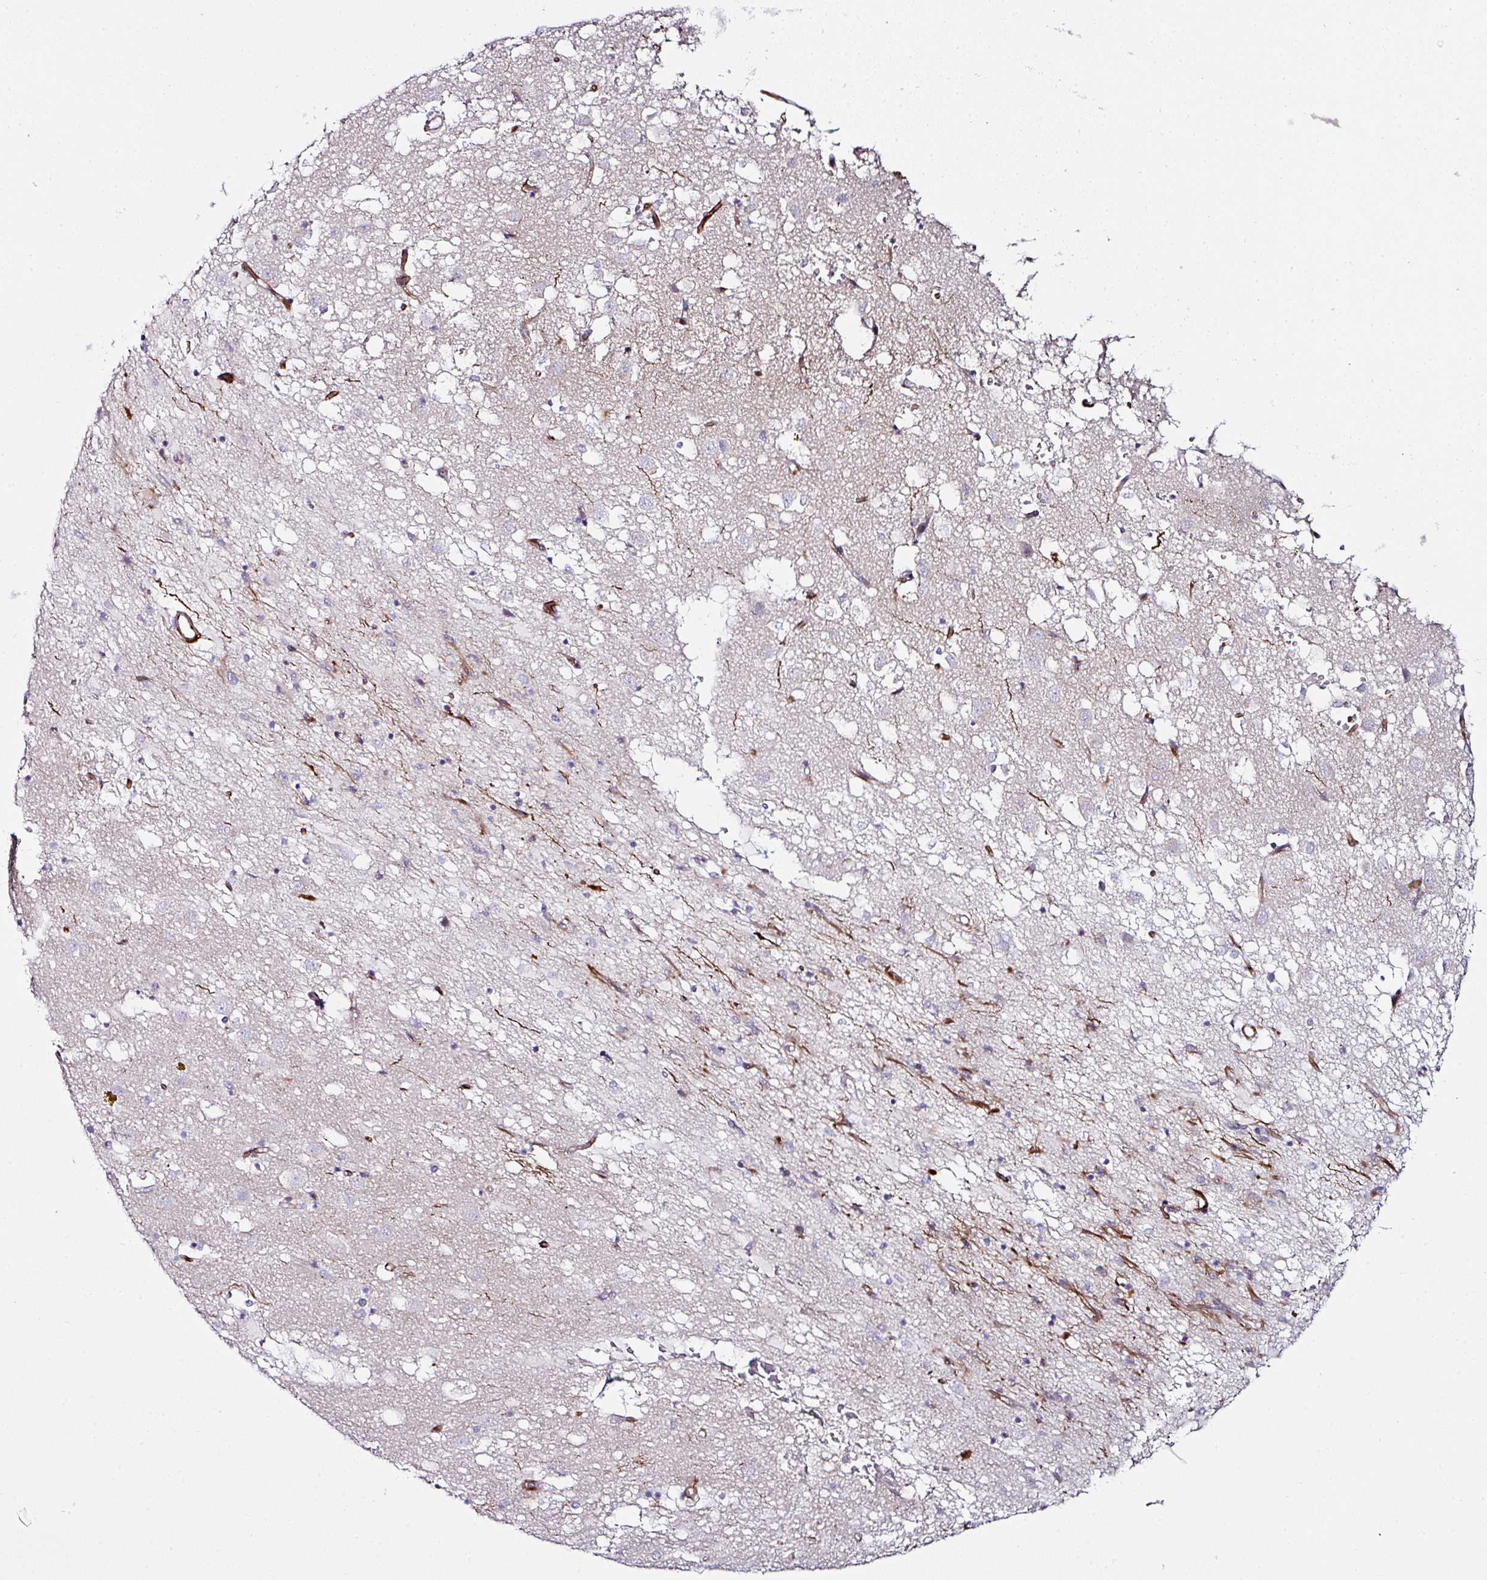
{"staining": {"intensity": "negative", "quantity": "none", "location": "none"}, "tissue": "caudate", "cell_type": "Glial cells", "image_type": "normal", "snomed": [{"axis": "morphology", "description": "Normal tissue, NOS"}, {"axis": "topography", "description": "Lateral ventricle wall"}], "caption": "Immunohistochemistry (IHC) of normal caudate shows no expression in glial cells.", "gene": "TMPRSS9", "patient": {"sex": "male", "age": 58}}